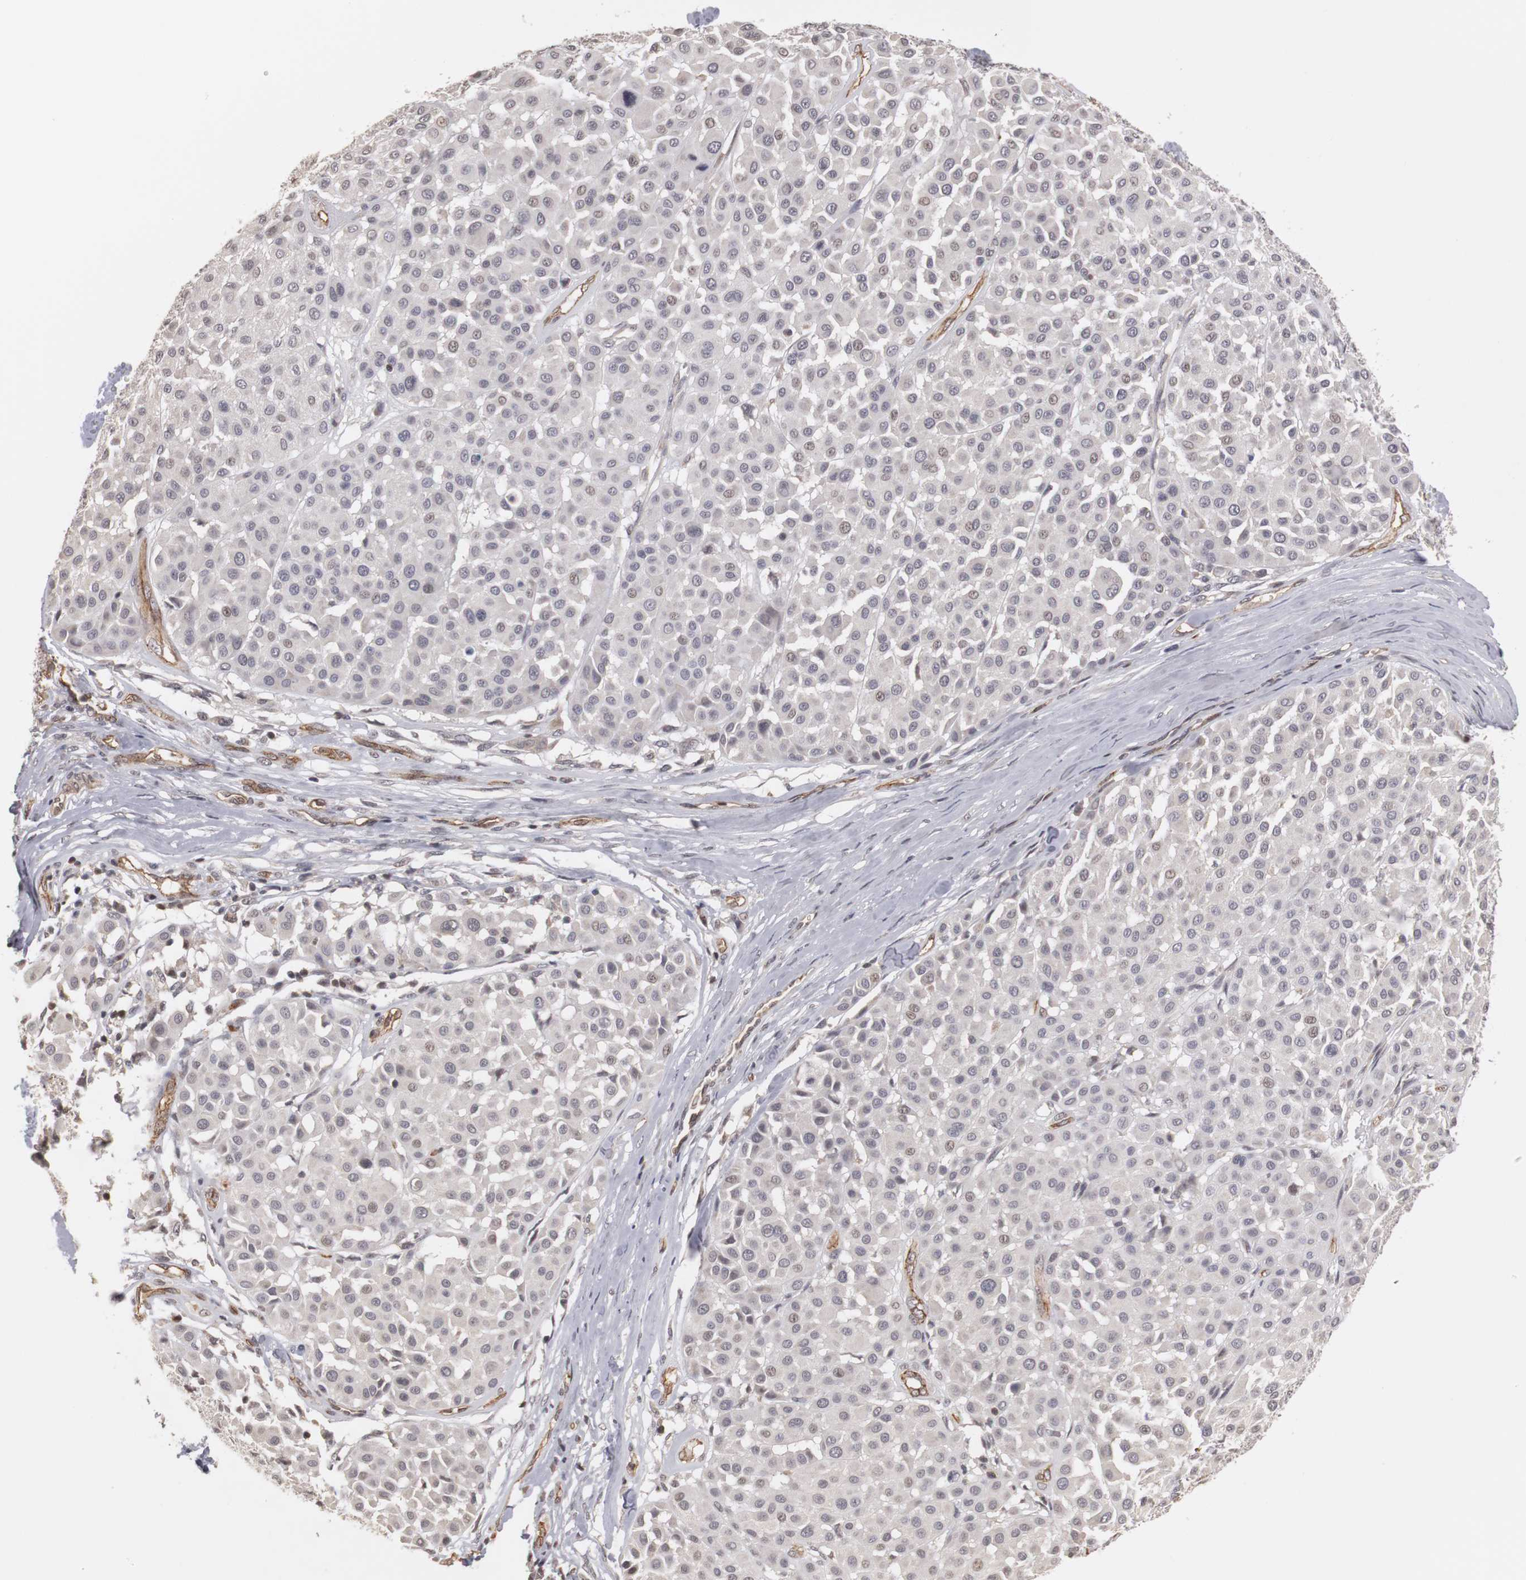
{"staining": {"intensity": "negative", "quantity": "none", "location": "none"}, "tissue": "melanoma", "cell_type": "Tumor cells", "image_type": "cancer", "snomed": [{"axis": "morphology", "description": "Malignant melanoma, Metastatic site"}, {"axis": "topography", "description": "Soft tissue"}], "caption": "Photomicrograph shows no protein positivity in tumor cells of melanoma tissue.", "gene": "PLEKHA1", "patient": {"sex": "male", "age": 41}}